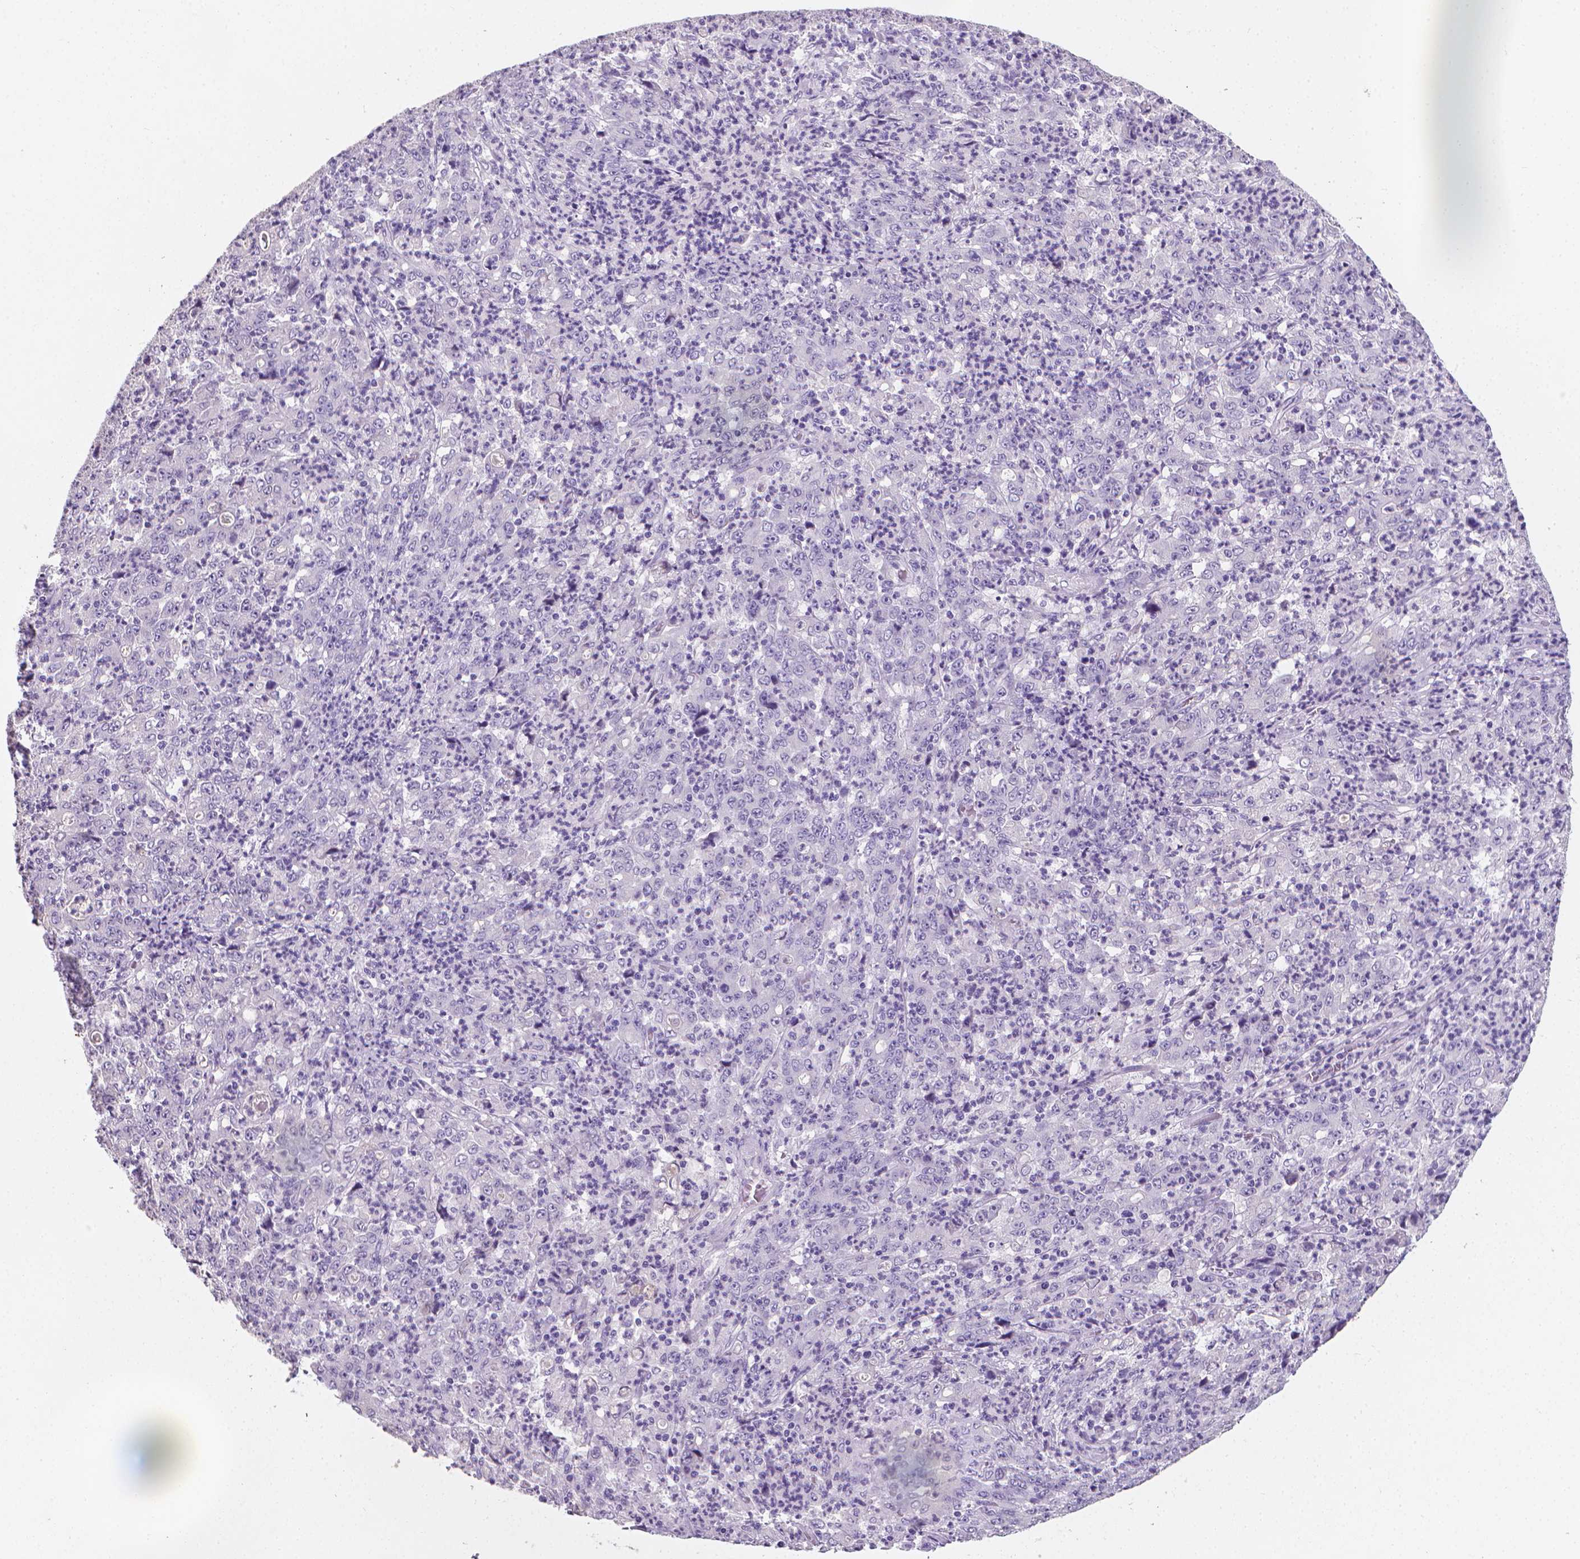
{"staining": {"intensity": "negative", "quantity": "none", "location": "none"}, "tissue": "stomach cancer", "cell_type": "Tumor cells", "image_type": "cancer", "snomed": [{"axis": "morphology", "description": "Adenocarcinoma, NOS"}, {"axis": "topography", "description": "Stomach, lower"}], "caption": "Micrograph shows no protein staining in tumor cells of stomach cancer tissue.", "gene": "XPNPEP2", "patient": {"sex": "female", "age": 71}}